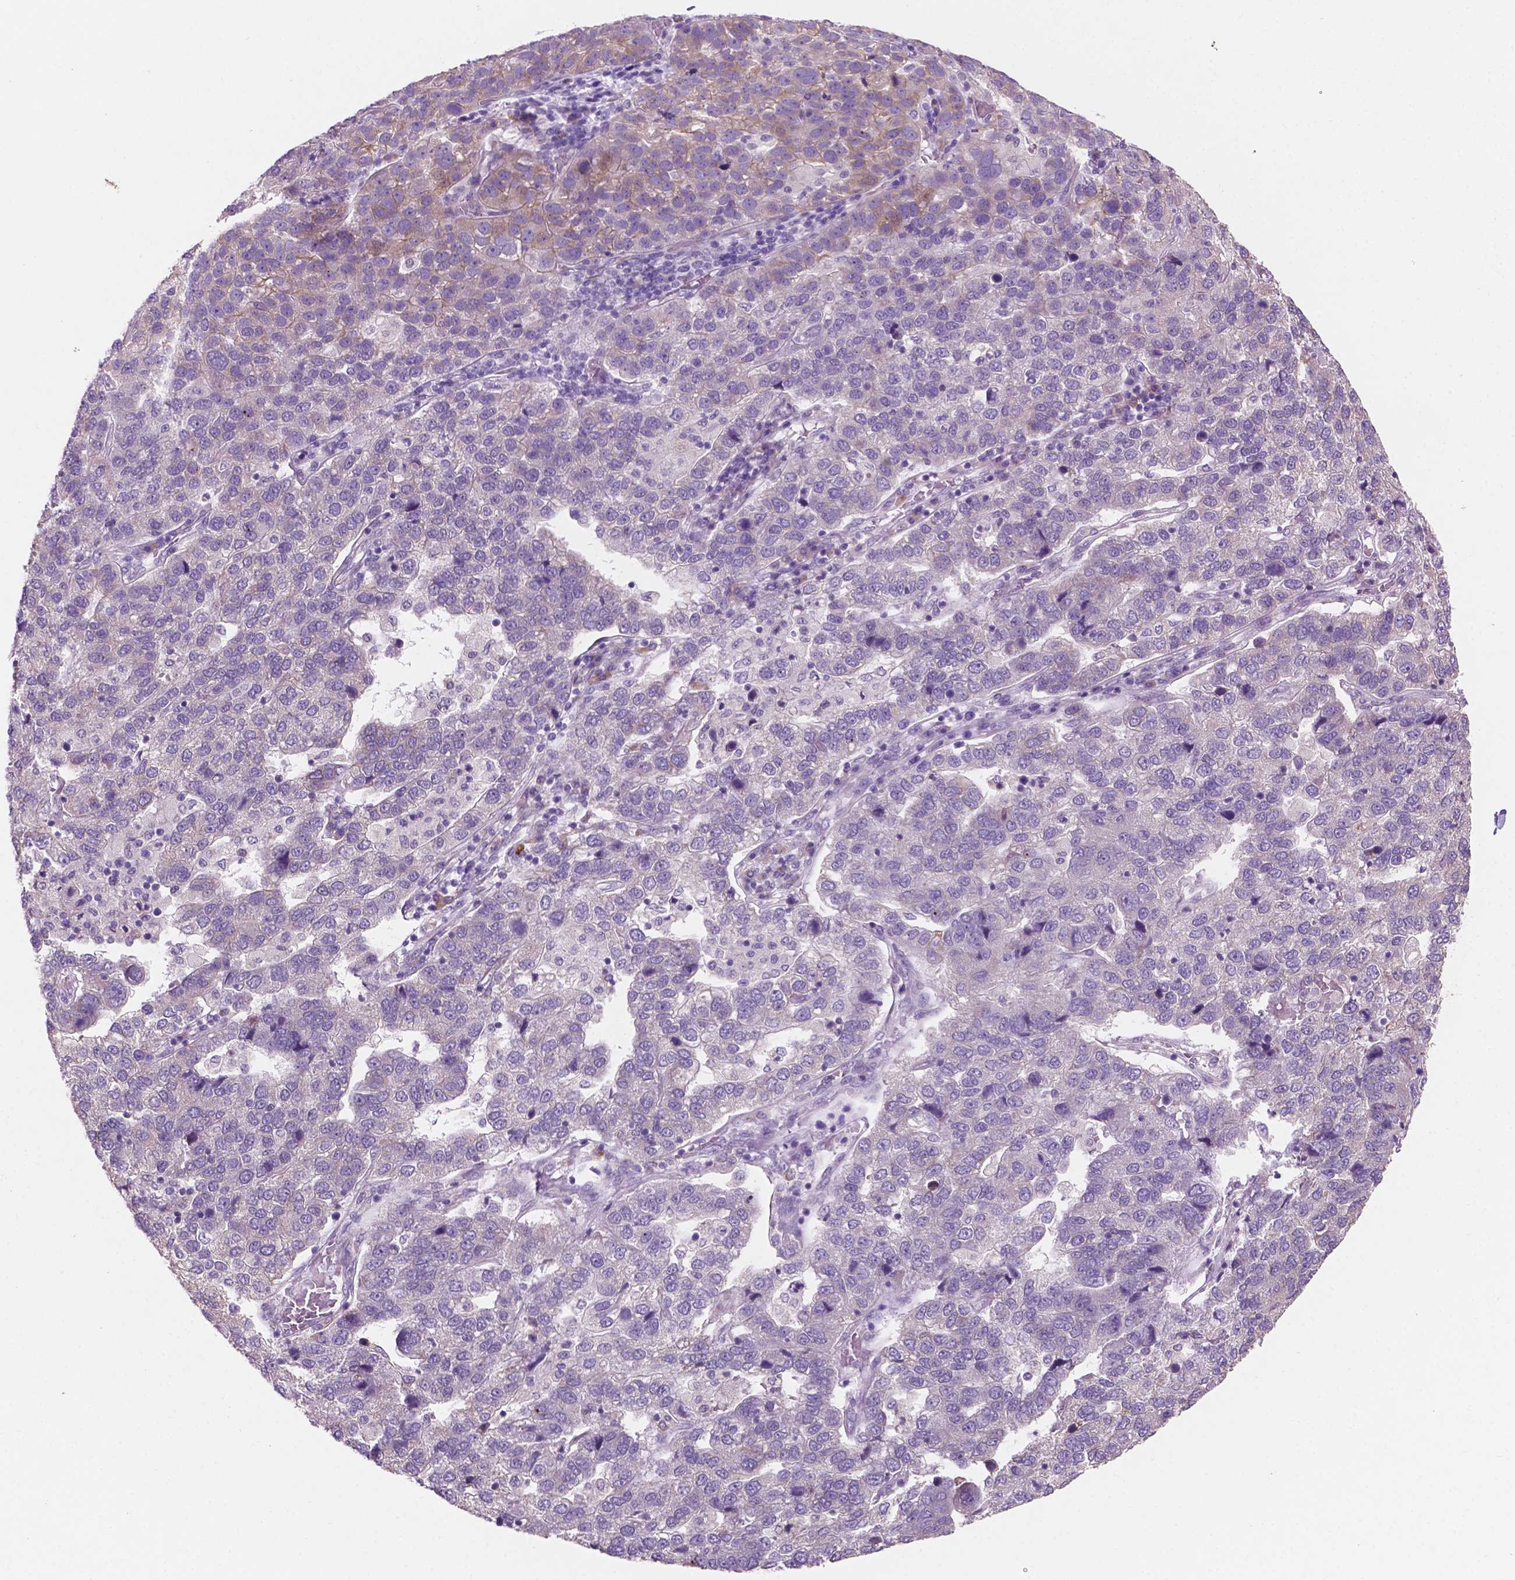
{"staining": {"intensity": "moderate", "quantity": "<25%", "location": "cytoplasmic/membranous"}, "tissue": "pancreatic cancer", "cell_type": "Tumor cells", "image_type": "cancer", "snomed": [{"axis": "morphology", "description": "Adenocarcinoma, NOS"}, {"axis": "topography", "description": "Pancreas"}], "caption": "Pancreatic cancer stained with a protein marker displays moderate staining in tumor cells.", "gene": "LRP1B", "patient": {"sex": "female", "age": 61}}